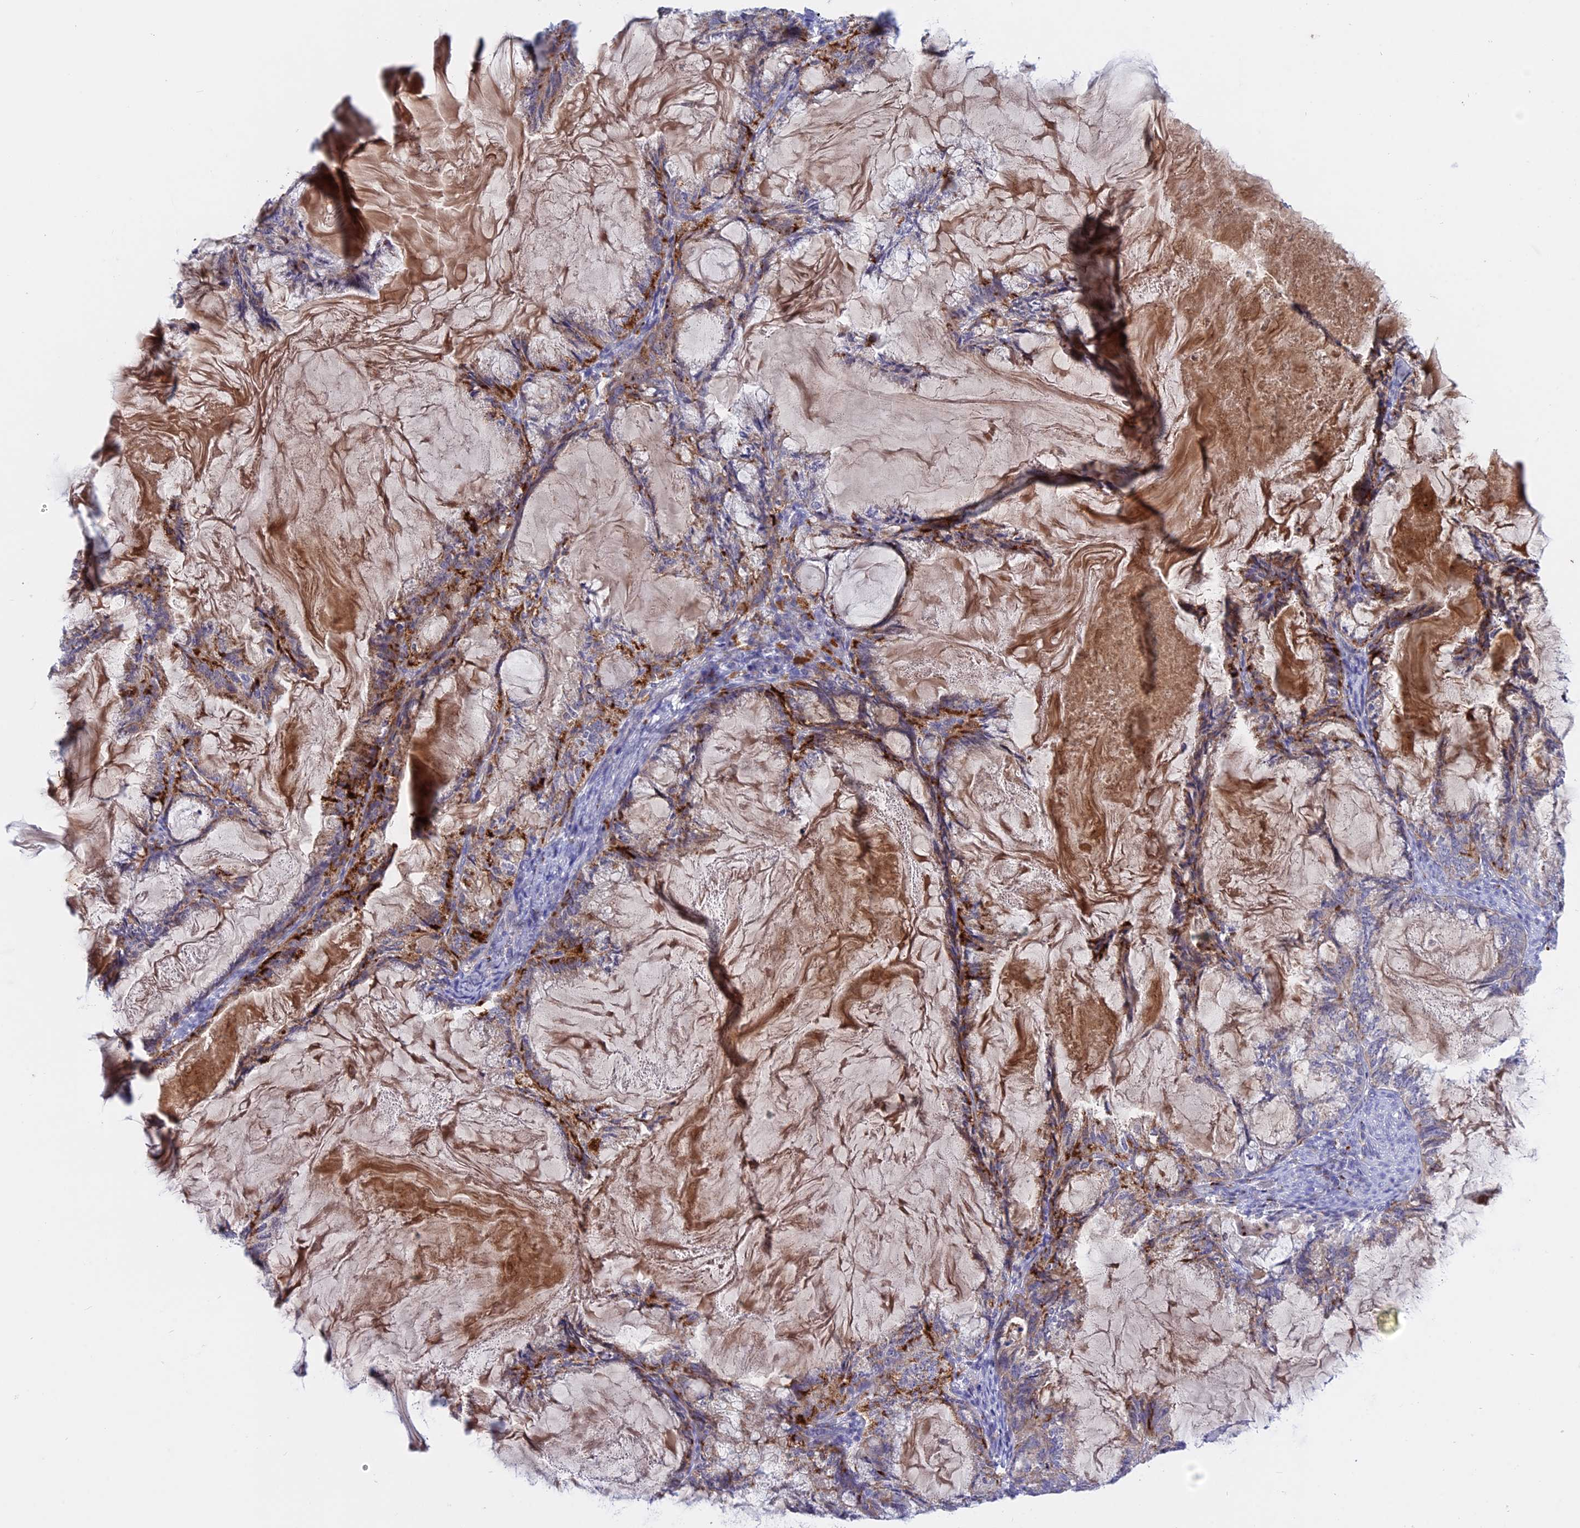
{"staining": {"intensity": "moderate", "quantity": "25%-75%", "location": "cytoplasmic/membranous"}, "tissue": "endometrial cancer", "cell_type": "Tumor cells", "image_type": "cancer", "snomed": [{"axis": "morphology", "description": "Adenocarcinoma, NOS"}, {"axis": "topography", "description": "Endometrium"}], "caption": "Human endometrial adenocarcinoma stained for a protein (brown) exhibits moderate cytoplasmic/membranous positive staining in approximately 25%-75% of tumor cells.", "gene": "GK5", "patient": {"sex": "female", "age": 86}}